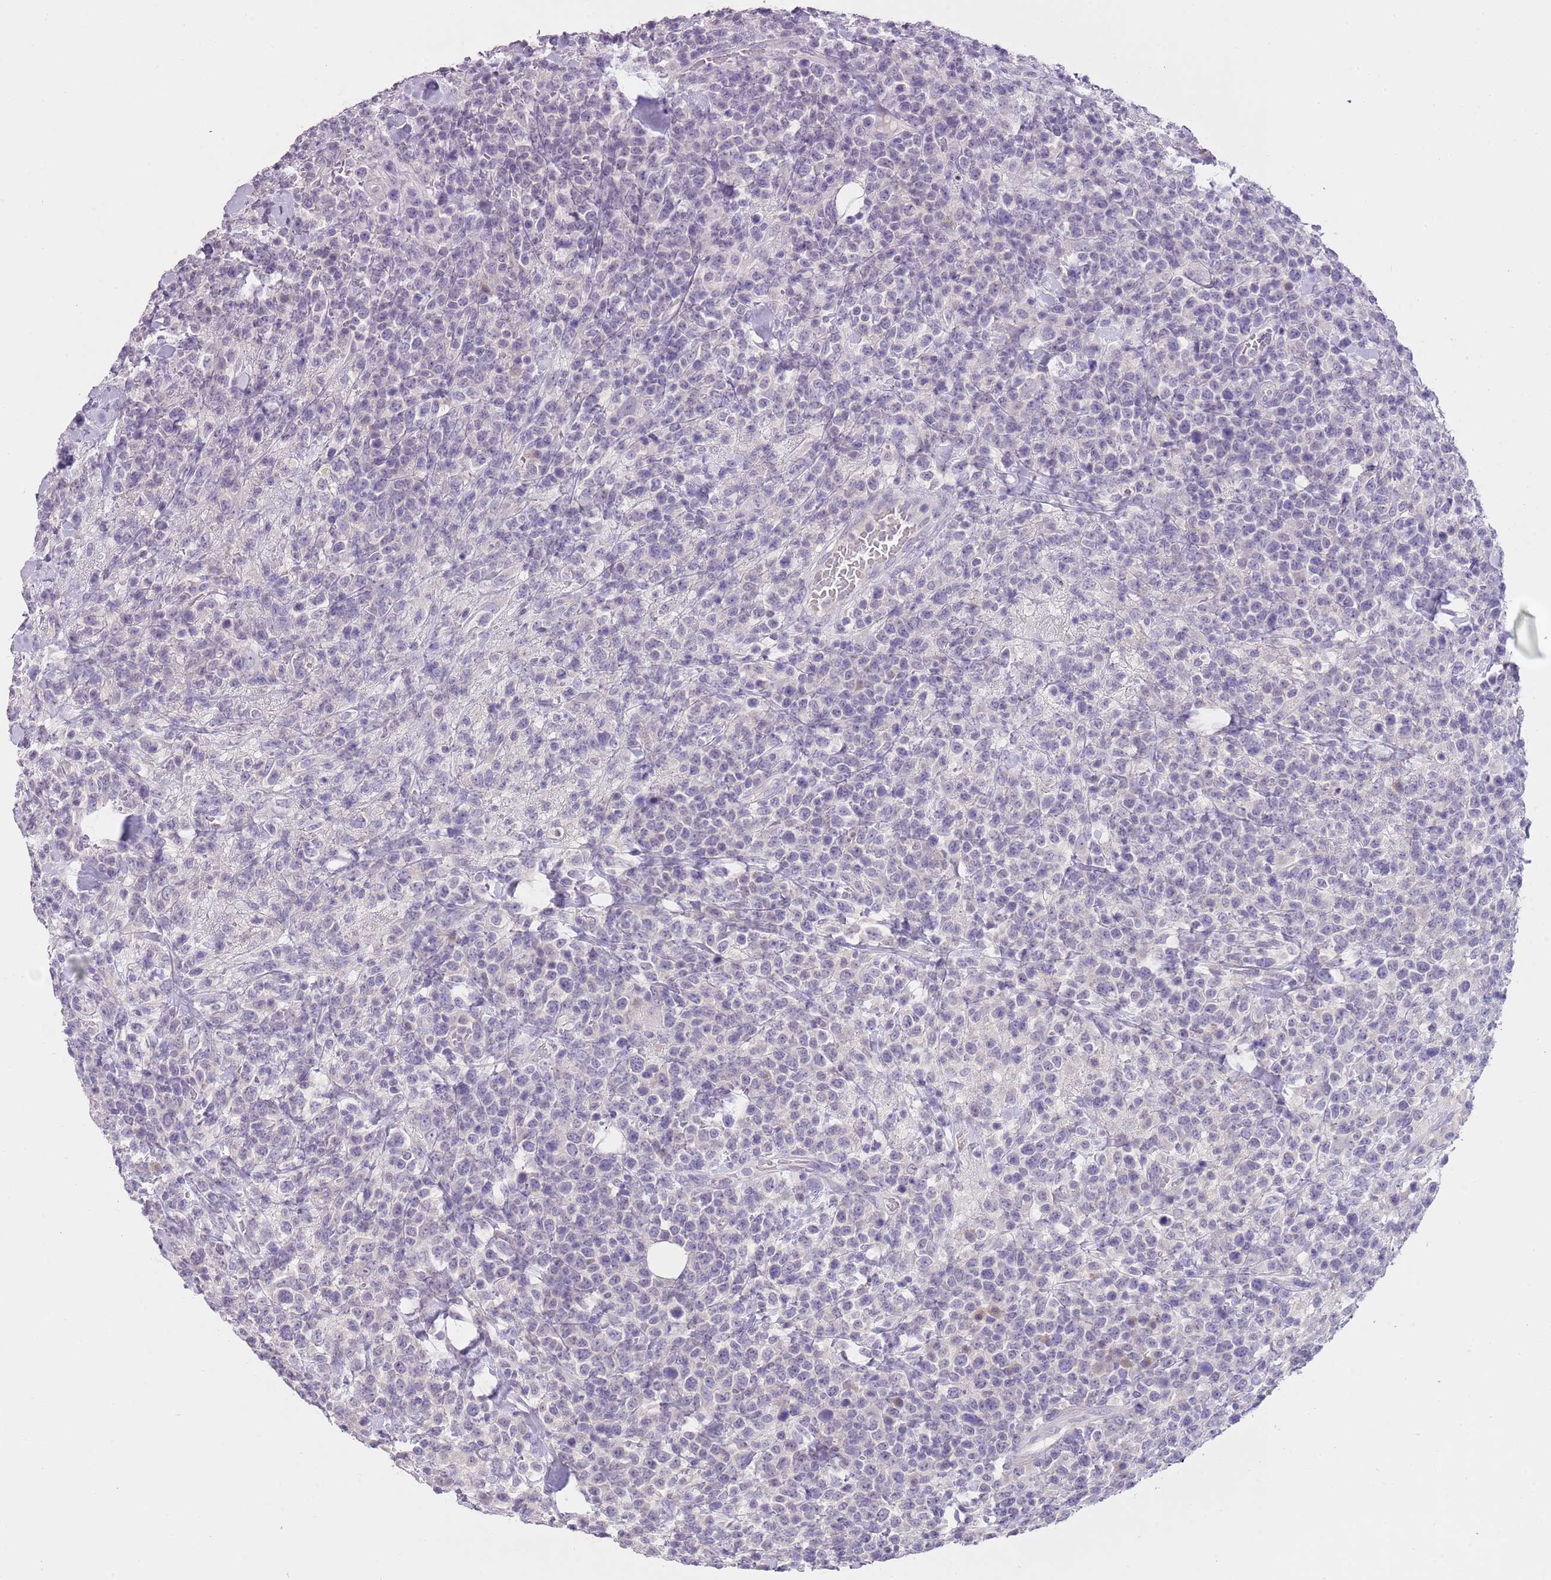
{"staining": {"intensity": "negative", "quantity": "none", "location": "none"}, "tissue": "lymphoma", "cell_type": "Tumor cells", "image_type": "cancer", "snomed": [{"axis": "morphology", "description": "Malignant lymphoma, non-Hodgkin's type, High grade"}, {"axis": "topography", "description": "Colon"}], "caption": "Micrograph shows no protein staining in tumor cells of lymphoma tissue. (DAB immunohistochemistry (IHC), high magnification).", "gene": "SLC35E3", "patient": {"sex": "female", "age": 53}}